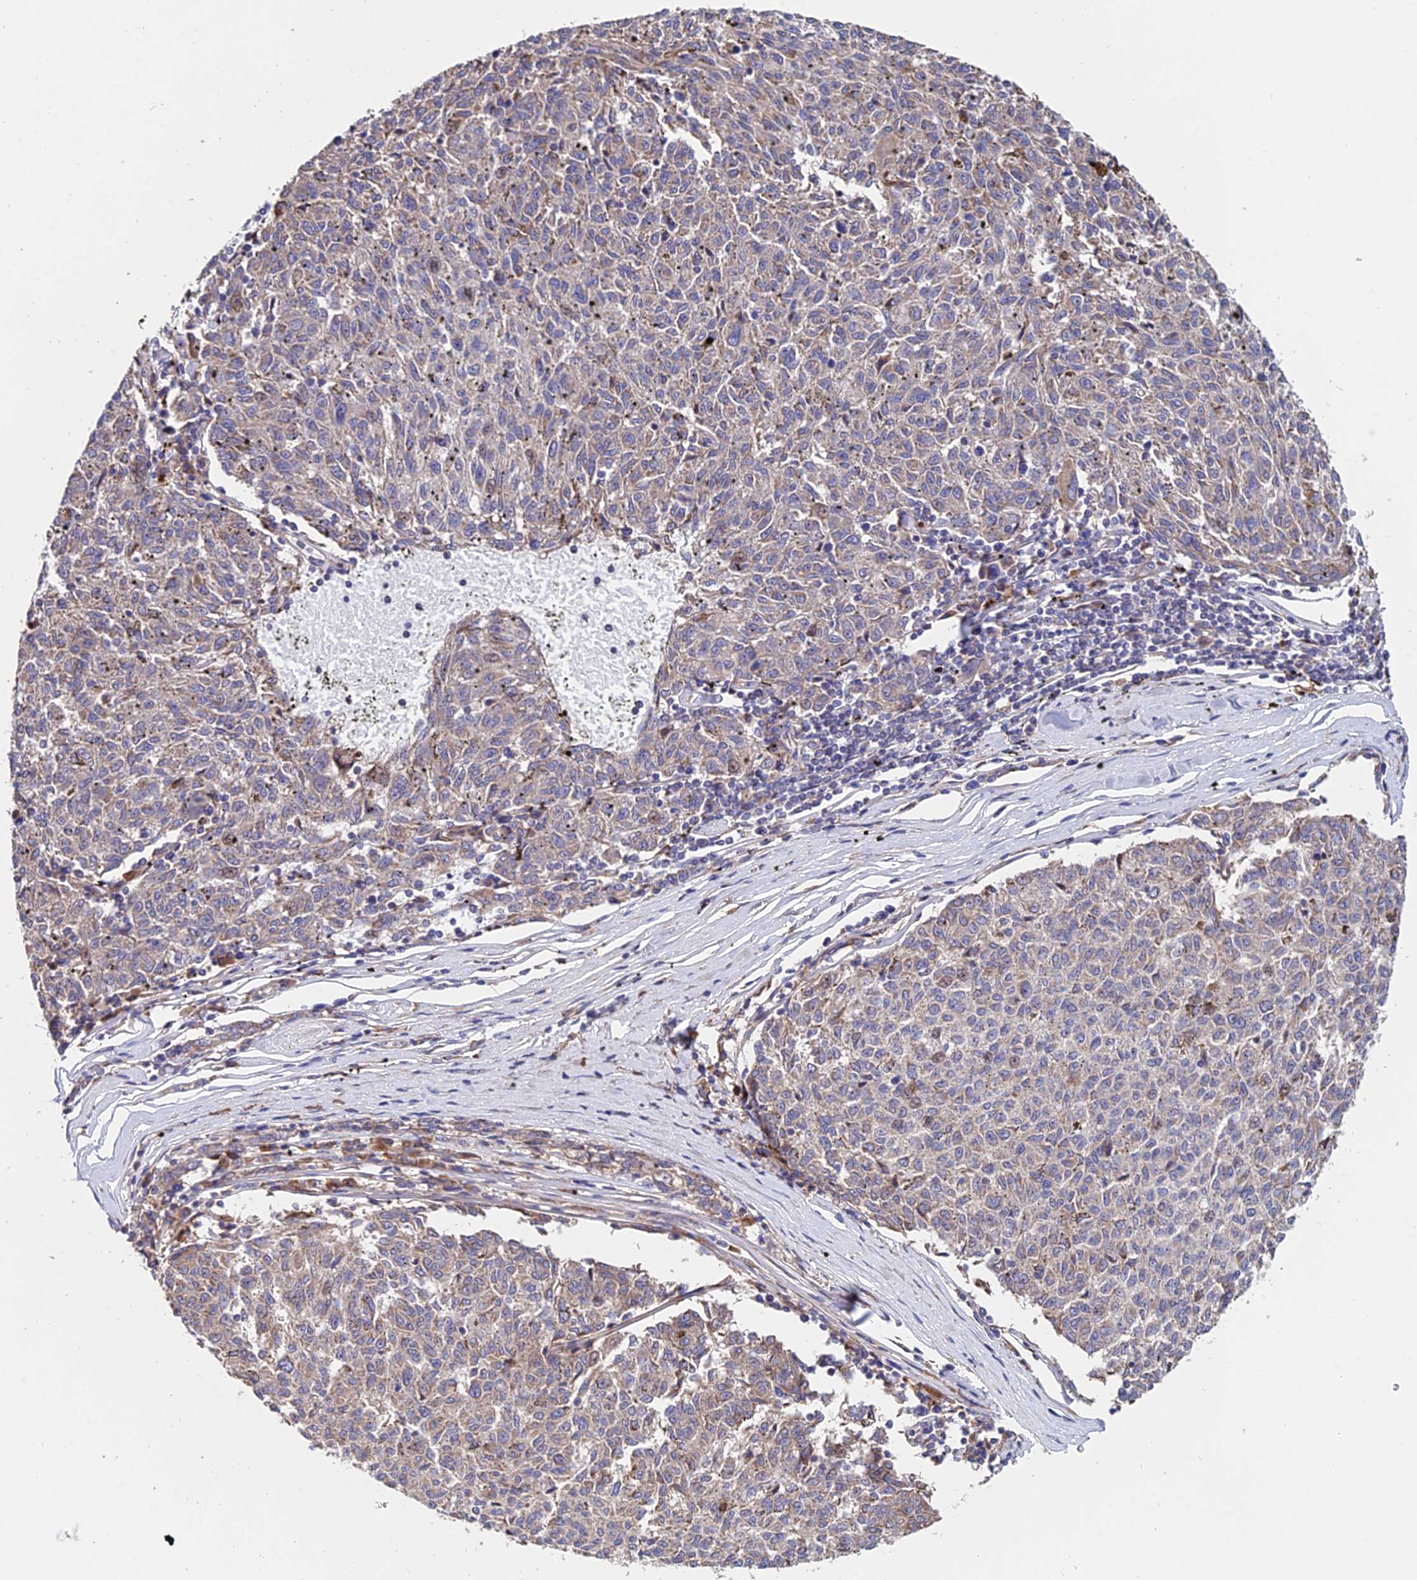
{"staining": {"intensity": "weak", "quantity": "25%-75%", "location": "cytoplasmic/membranous"}, "tissue": "melanoma", "cell_type": "Tumor cells", "image_type": "cancer", "snomed": [{"axis": "morphology", "description": "Malignant melanoma, NOS"}, {"axis": "topography", "description": "Skin"}], "caption": "Immunohistochemistry (IHC) image of human malignant melanoma stained for a protein (brown), which displays low levels of weak cytoplasmic/membranous staining in about 25%-75% of tumor cells.", "gene": "CDC37L1", "patient": {"sex": "female", "age": 72}}